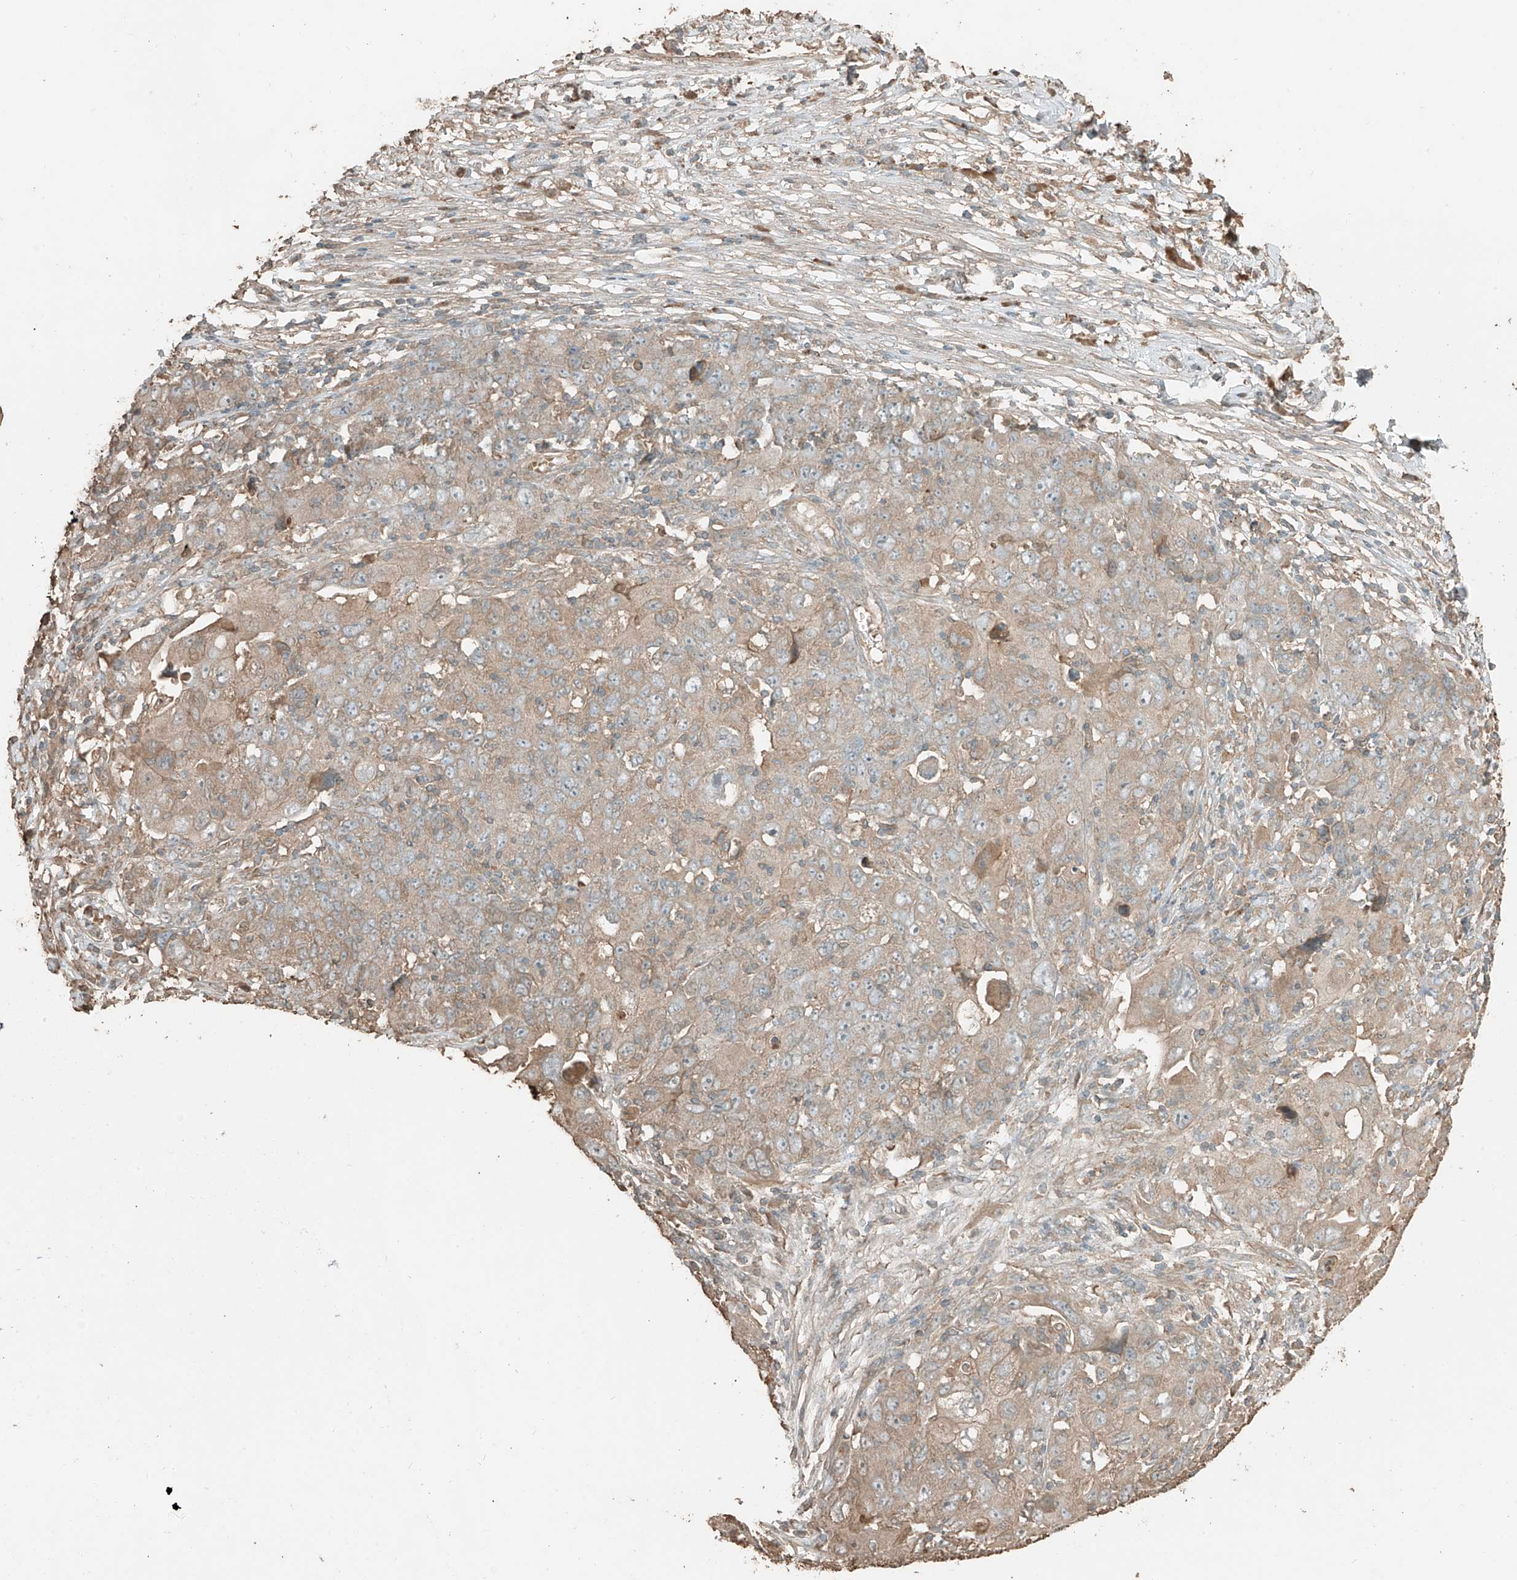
{"staining": {"intensity": "weak", "quantity": ">75%", "location": "cytoplasmic/membranous"}, "tissue": "ovarian cancer", "cell_type": "Tumor cells", "image_type": "cancer", "snomed": [{"axis": "morphology", "description": "Carcinoma, endometroid"}, {"axis": "topography", "description": "Ovary"}], "caption": "Immunohistochemistry (IHC) image of human ovarian cancer stained for a protein (brown), which reveals low levels of weak cytoplasmic/membranous positivity in approximately >75% of tumor cells.", "gene": "RFTN2", "patient": {"sex": "female", "age": 42}}